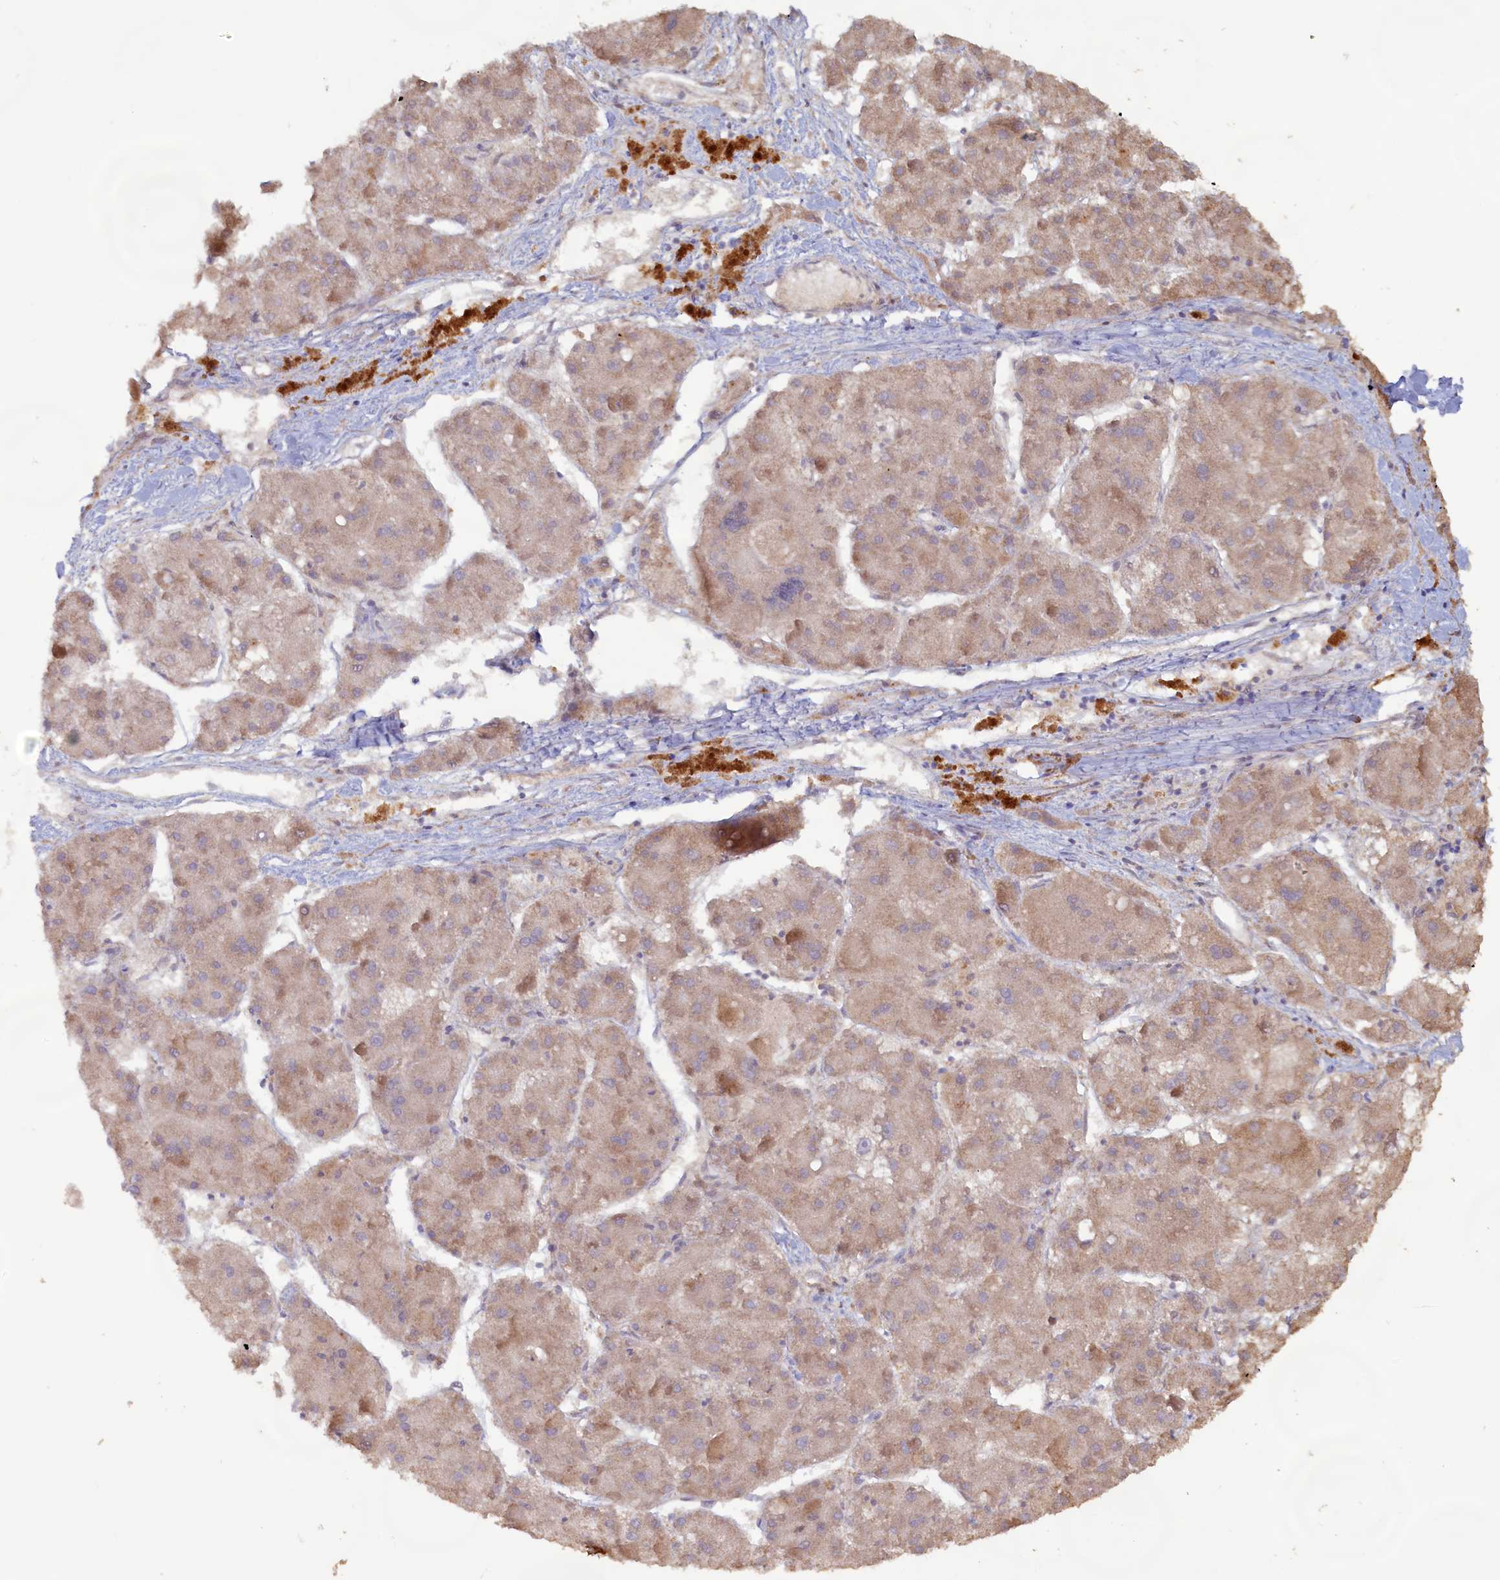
{"staining": {"intensity": "weak", "quantity": "25%-75%", "location": "cytoplasmic/membranous"}, "tissue": "liver cancer", "cell_type": "Tumor cells", "image_type": "cancer", "snomed": [{"axis": "morphology", "description": "Carcinoma, Hepatocellular, NOS"}, {"axis": "topography", "description": "Liver"}], "caption": "IHC photomicrograph of neoplastic tissue: liver cancer stained using IHC shows low levels of weak protein expression localized specifically in the cytoplasmic/membranous of tumor cells, appearing as a cytoplasmic/membranous brown color.", "gene": "FUNDC1", "patient": {"sex": "female", "age": 73}}